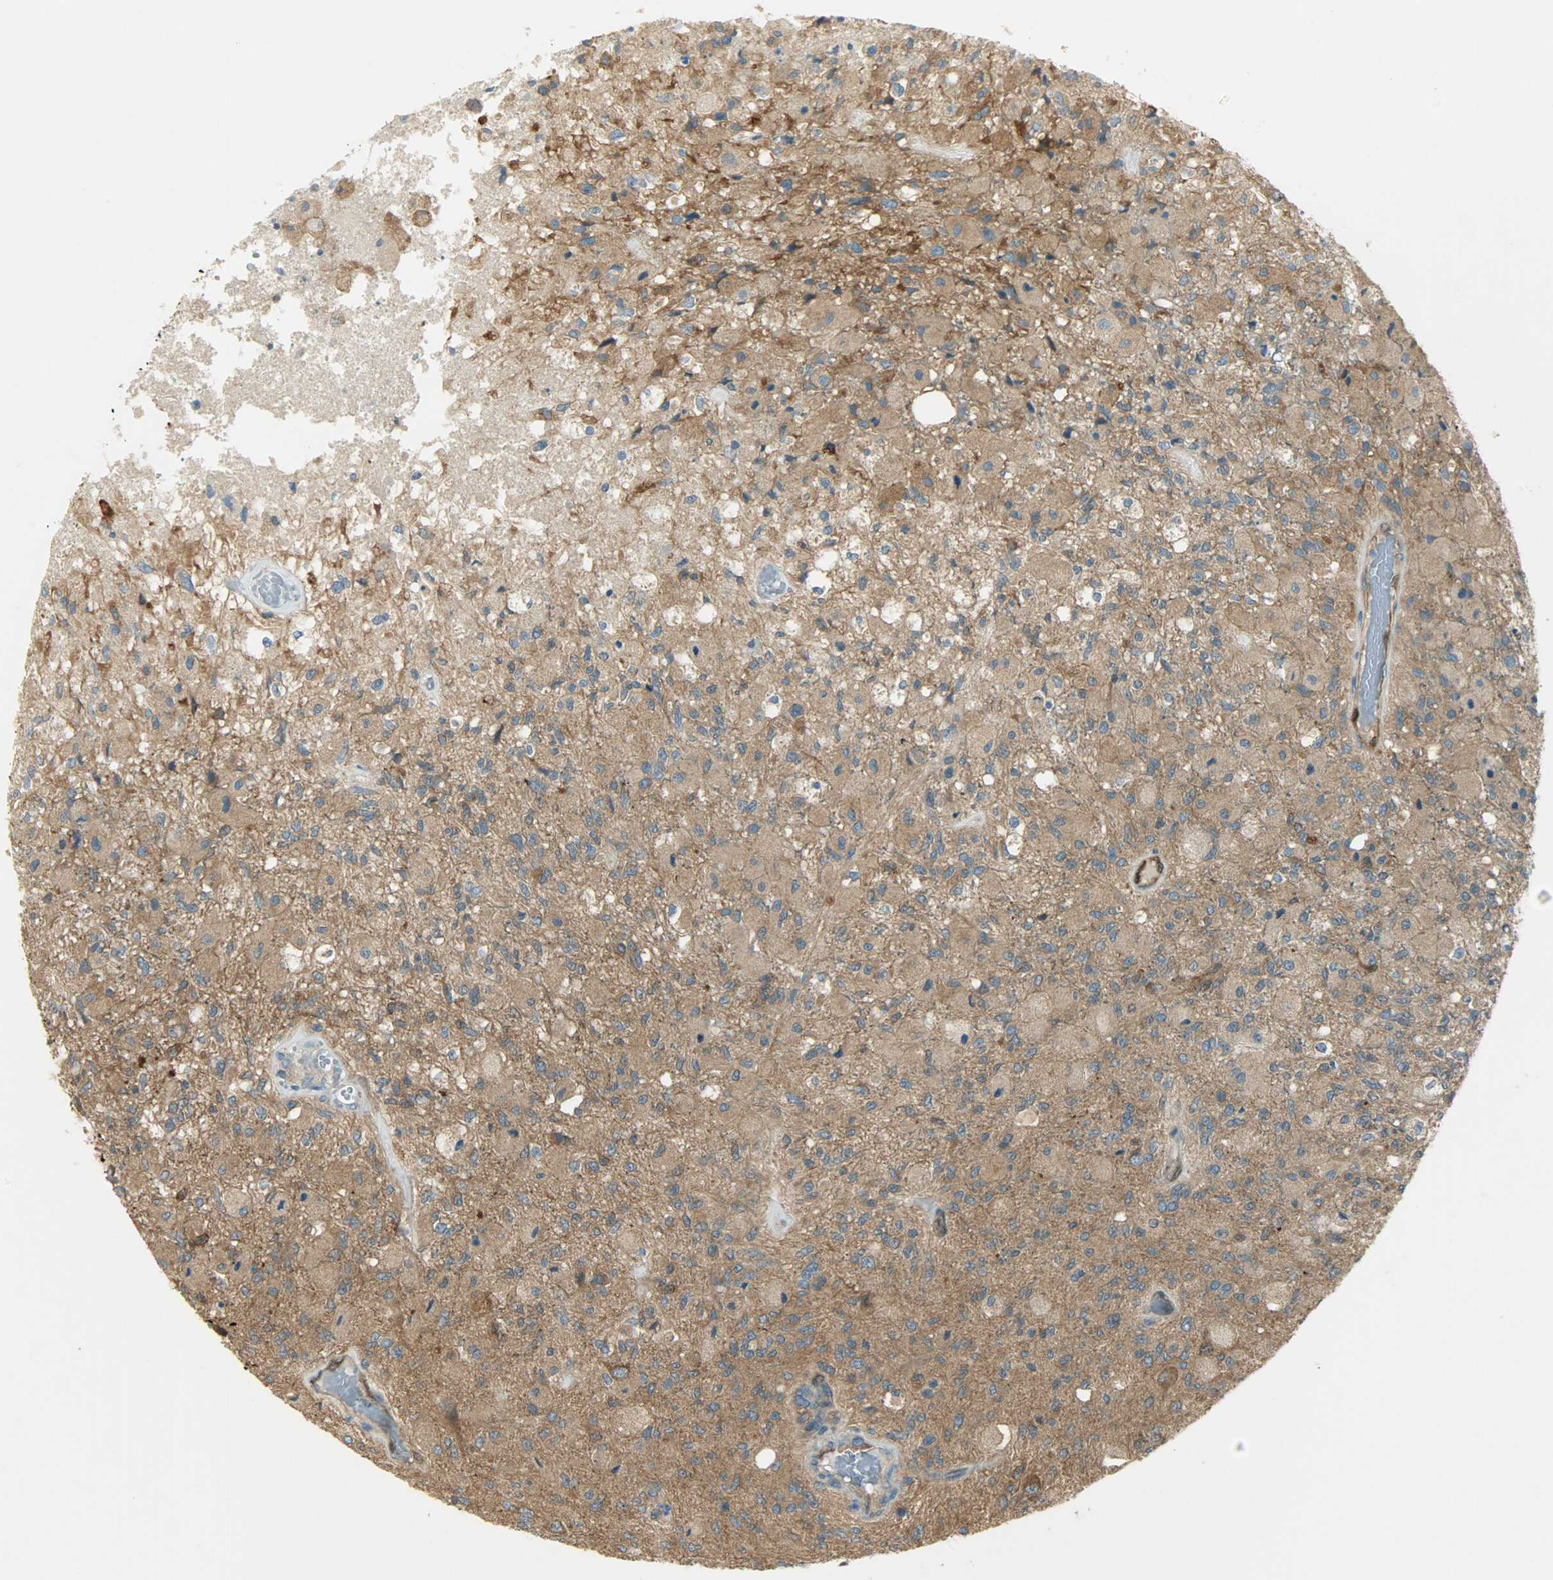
{"staining": {"intensity": "strong", "quantity": ">75%", "location": "cytoplasmic/membranous"}, "tissue": "glioma", "cell_type": "Tumor cells", "image_type": "cancer", "snomed": [{"axis": "morphology", "description": "Normal tissue, NOS"}, {"axis": "morphology", "description": "Glioma, malignant, High grade"}, {"axis": "topography", "description": "Cerebral cortex"}], "caption": "High-power microscopy captured an IHC photomicrograph of malignant high-grade glioma, revealing strong cytoplasmic/membranous positivity in approximately >75% of tumor cells. Using DAB (3,3'-diaminobenzidine) (brown) and hematoxylin (blue) stains, captured at high magnification using brightfield microscopy.", "gene": "TSC22D2", "patient": {"sex": "male", "age": 77}}